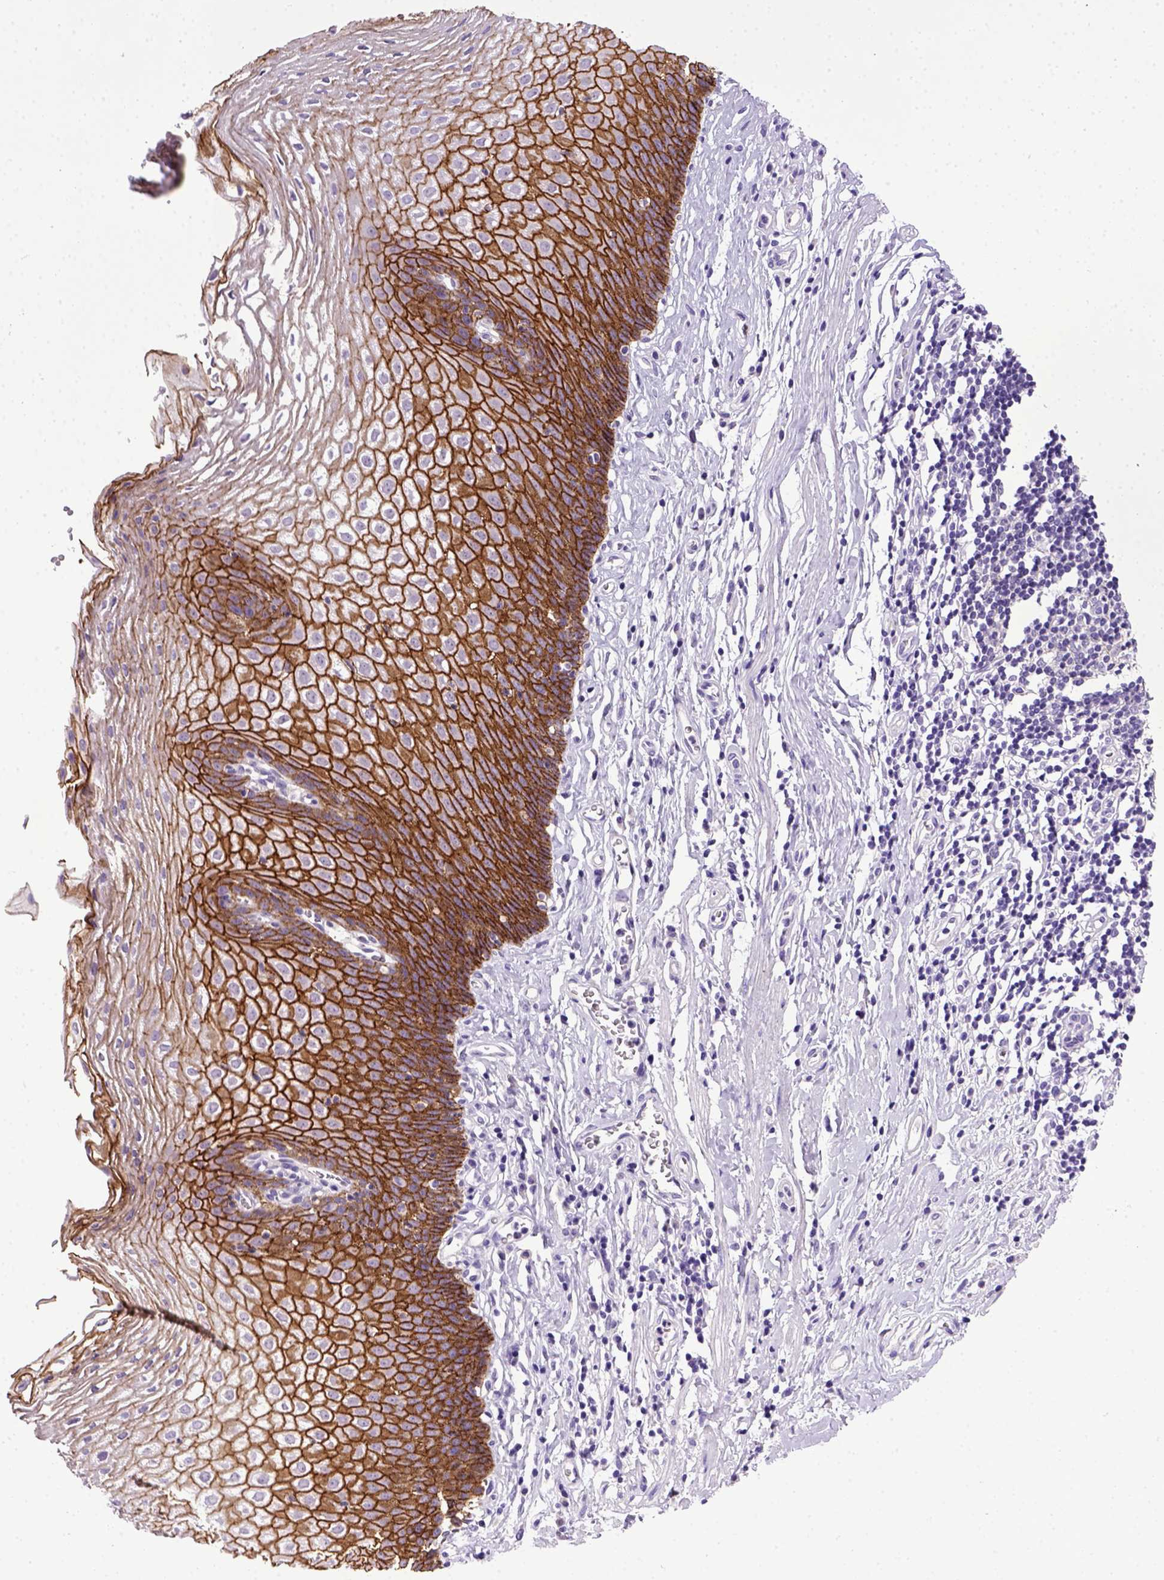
{"staining": {"intensity": "strong", "quantity": ">75%", "location": "cytoplasmic/membranous"}, "tissue": "esophagus", "cell_type": "Squamous epithelial cells", "image_type": "normal", "snomed": [{"axis": "morphology", "description": "Normal tissue, NOS"}, {"axis": "topography", "description": "Esophagus"}], "caption": "DAB (3,3'-diaminobenzidine) immunohistochemical staining of unremarkable human esophagus displays strong cytoplasmic/membranous protein positivity in approximately >75% of squamous epithelial cells.", "gene": "CDH1", "patient": {"sex": "male", "age": 72}}